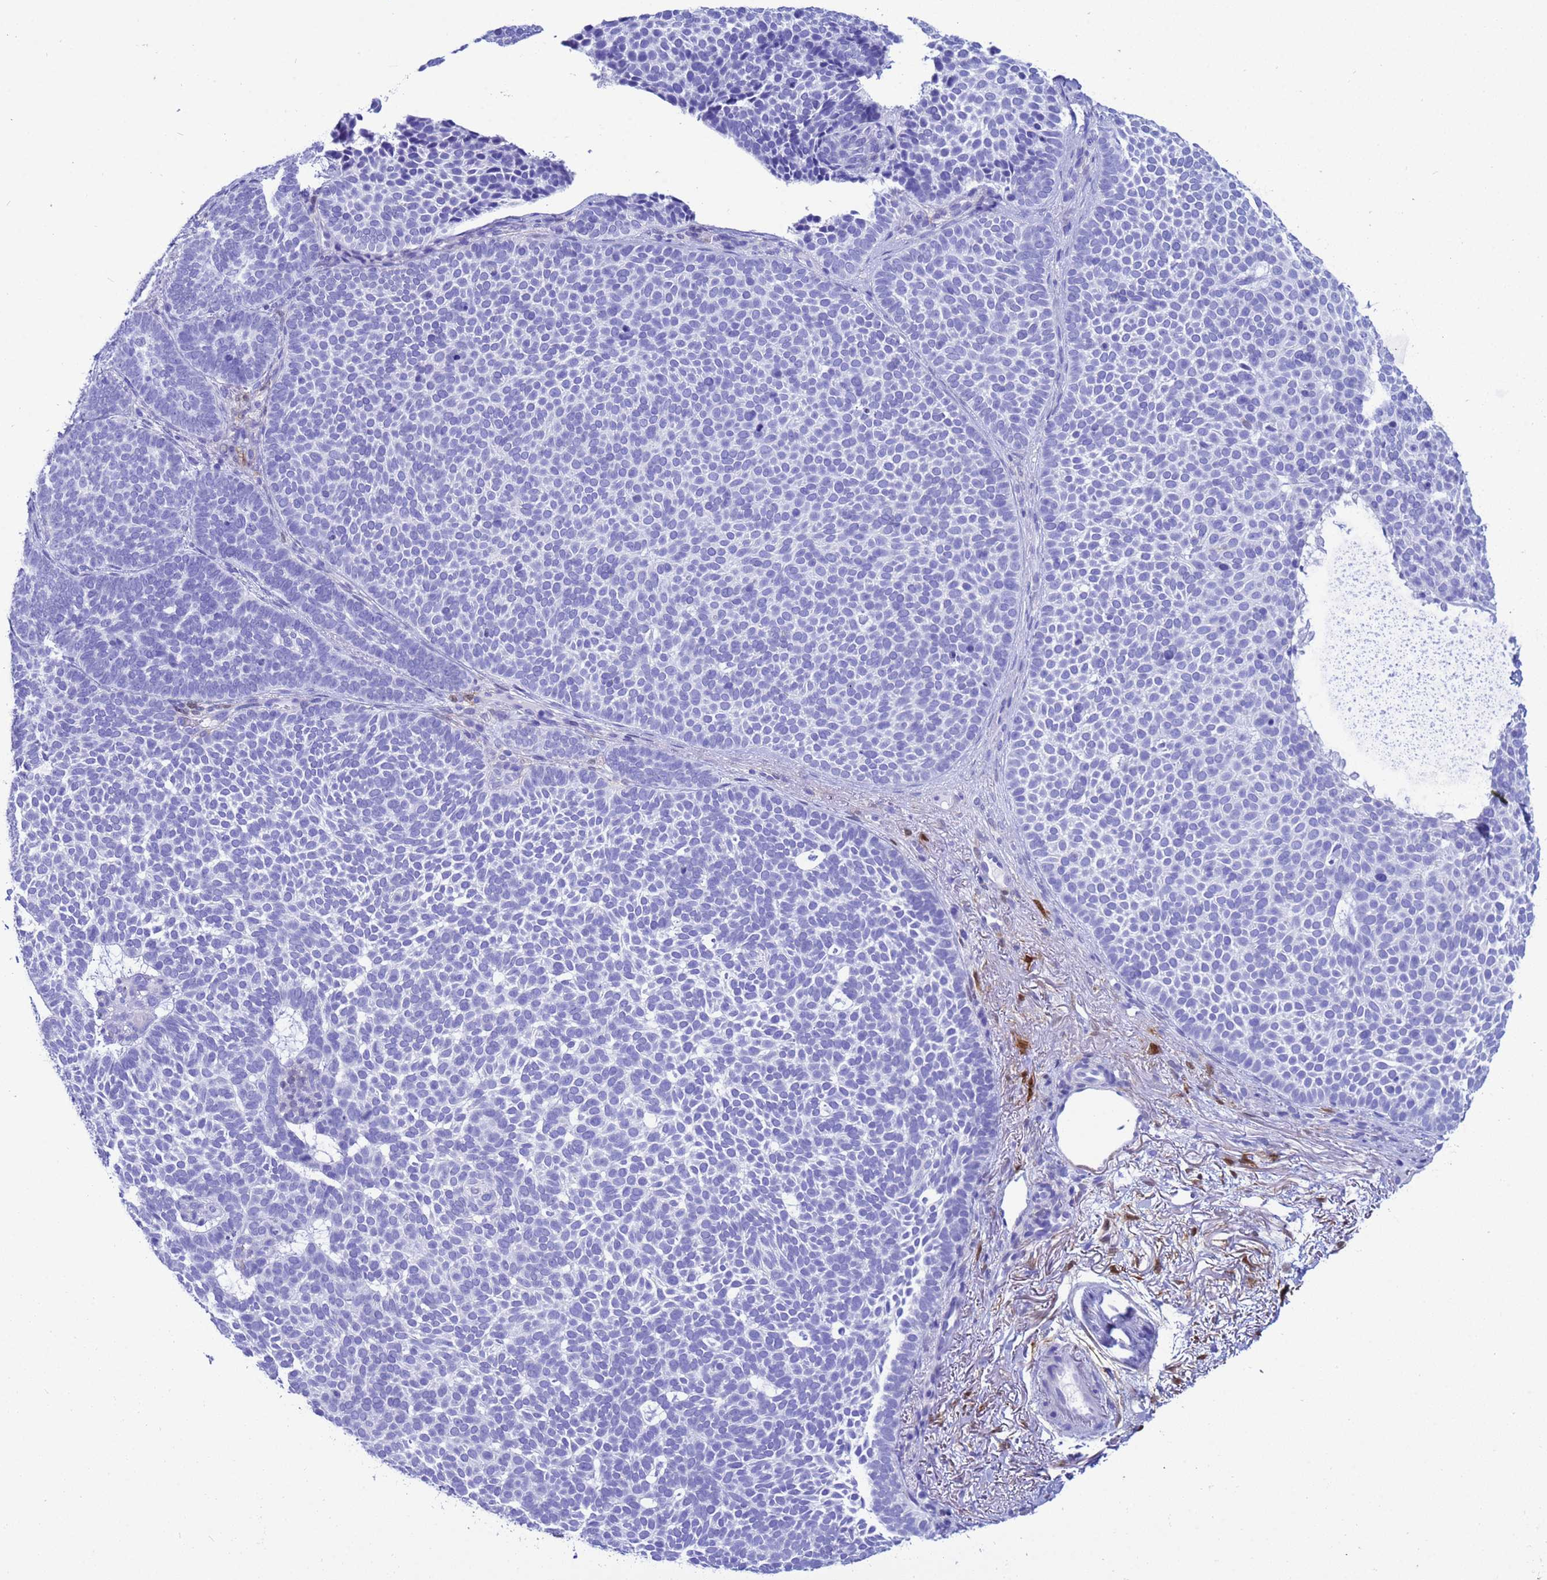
{"staining": {"intensity": "negative", "quantity": "none", "location": "none"}, "tissue": "skin cancer", "cell_type": "Tumor cells", "image_type": "cancer", "snomed": [{"axis": "morphology", "description": "Basal cell carcinoma"}, {"axis": "topography", "description": "Skin"}], "caption": "An immunohistochemistry micrograph of skin cancer is shown. There is no staining in tumor cells of skin cancer.", "gene": "AKR1C2", "patient": {"sex": "female", "age": 77}}